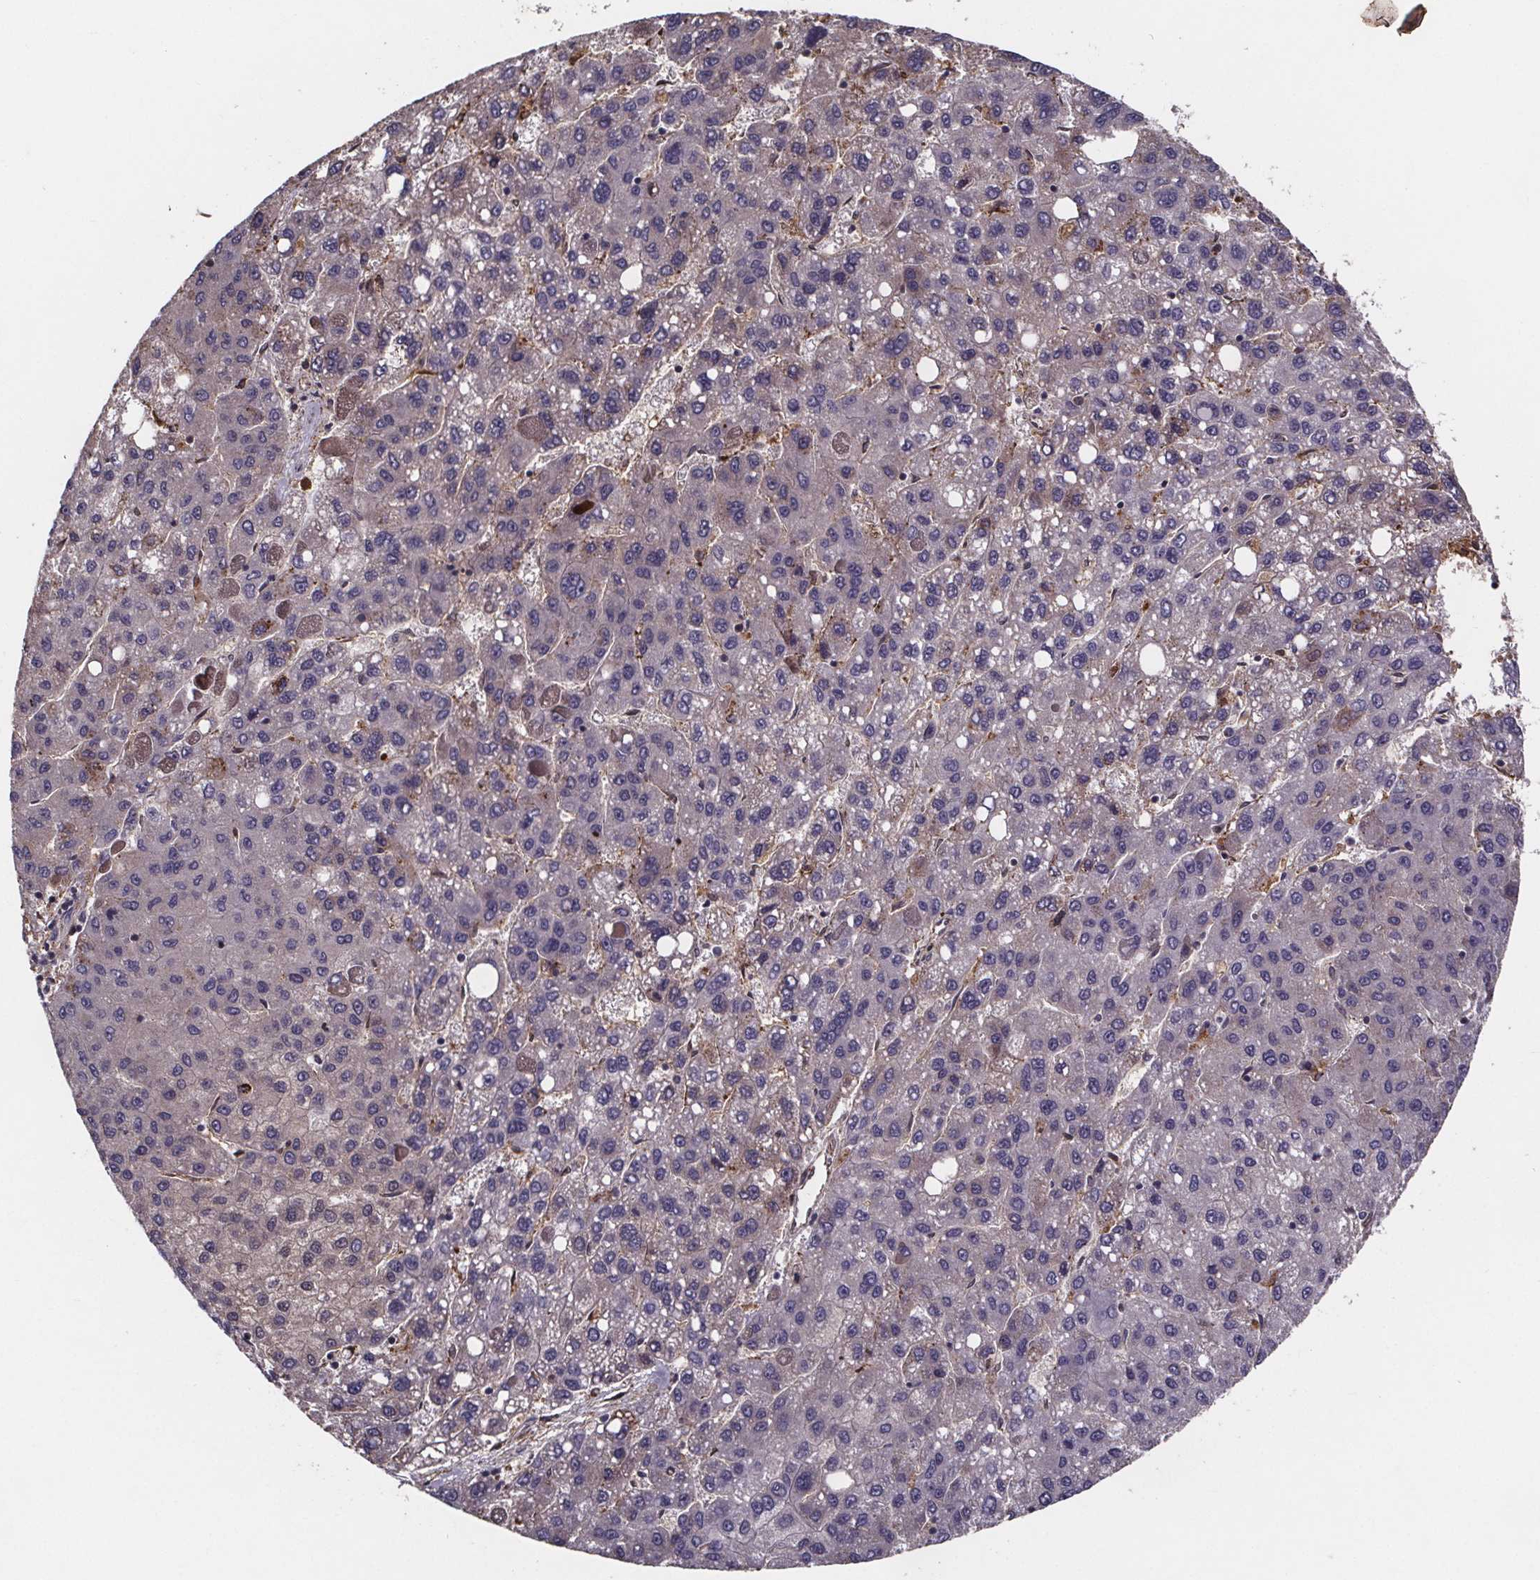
{"staining": {"intensity": "negative", "quantity": "none", "location": "none"}, "tissue": "liver cancer", "cell_type": "Tumor cells", "image_type": "cancer", "snomed": [{"axis": "morphology", "description": "Carcinoma, Hepatocellular, NOS"}, {"axis": "topography", "description": "Liver"}], "caption": "There is no significant expression in tumor cells of hepatocellular carcinoma (liver).", "gene": "FASTKD3", "patient": {"sex": "female", "age": 82}}